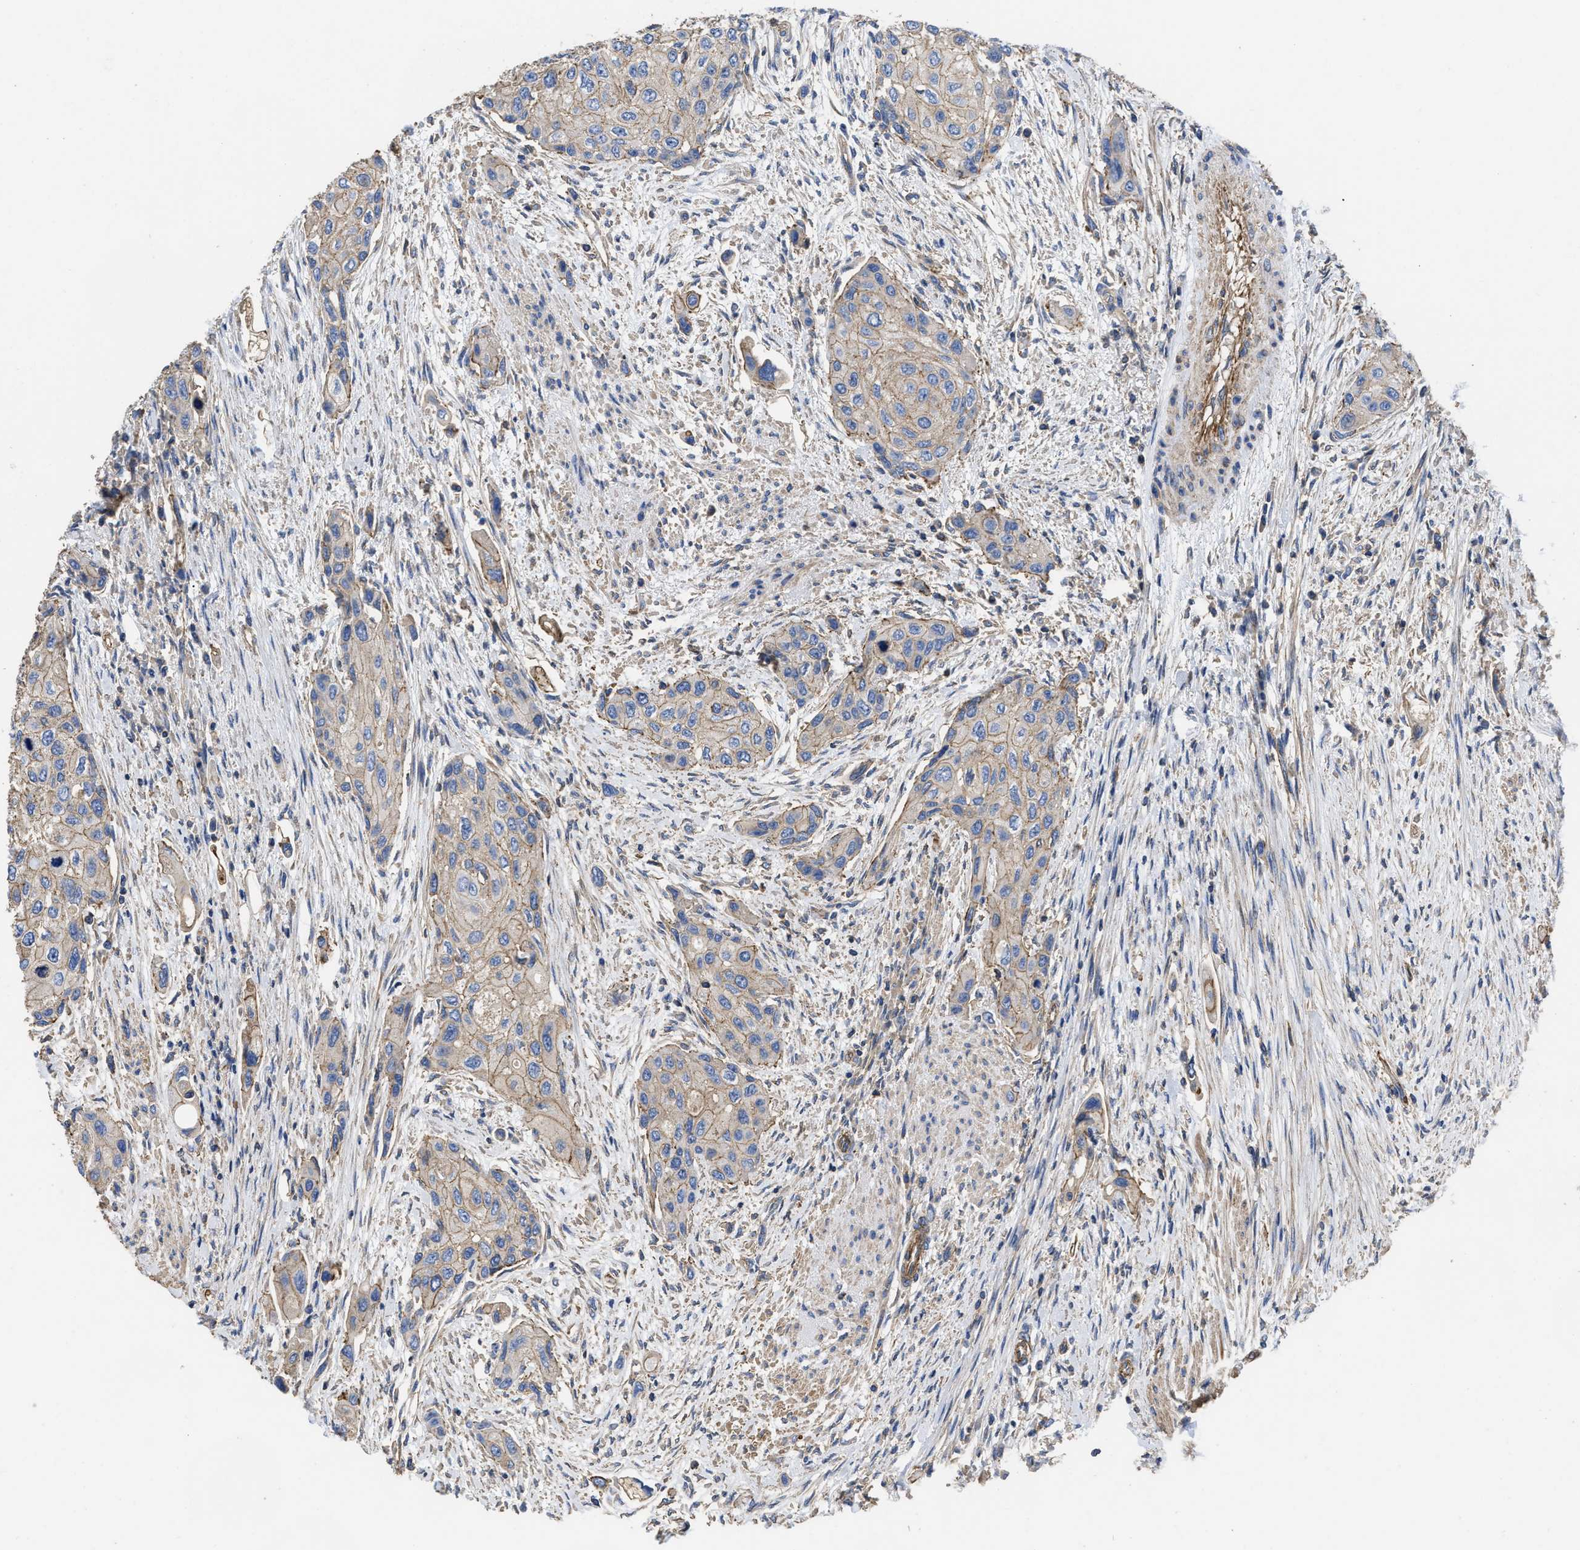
{"staining": {"intensity": "weak", "quantity": "25%-75%", "location": "cytoplasmic/membranous"}, "tissue": "urothelial cancer", "cell_type": "Tumor cells", "image_type": "cancer", "snomed": [{"axis": "morphology", "description": "Urothelial carcinoma, High grade"}, {"axis": "topography", "description": "Urinary bladder"}], "caption": "Human urothelial carcinoma (high-grade) stained with a brown dye displays weak cytoplasmic/membranous positive expression in about 25%-75% of tumor cells.", "gene": "USP4", "patient": {"sex": "female", "age": 56}}